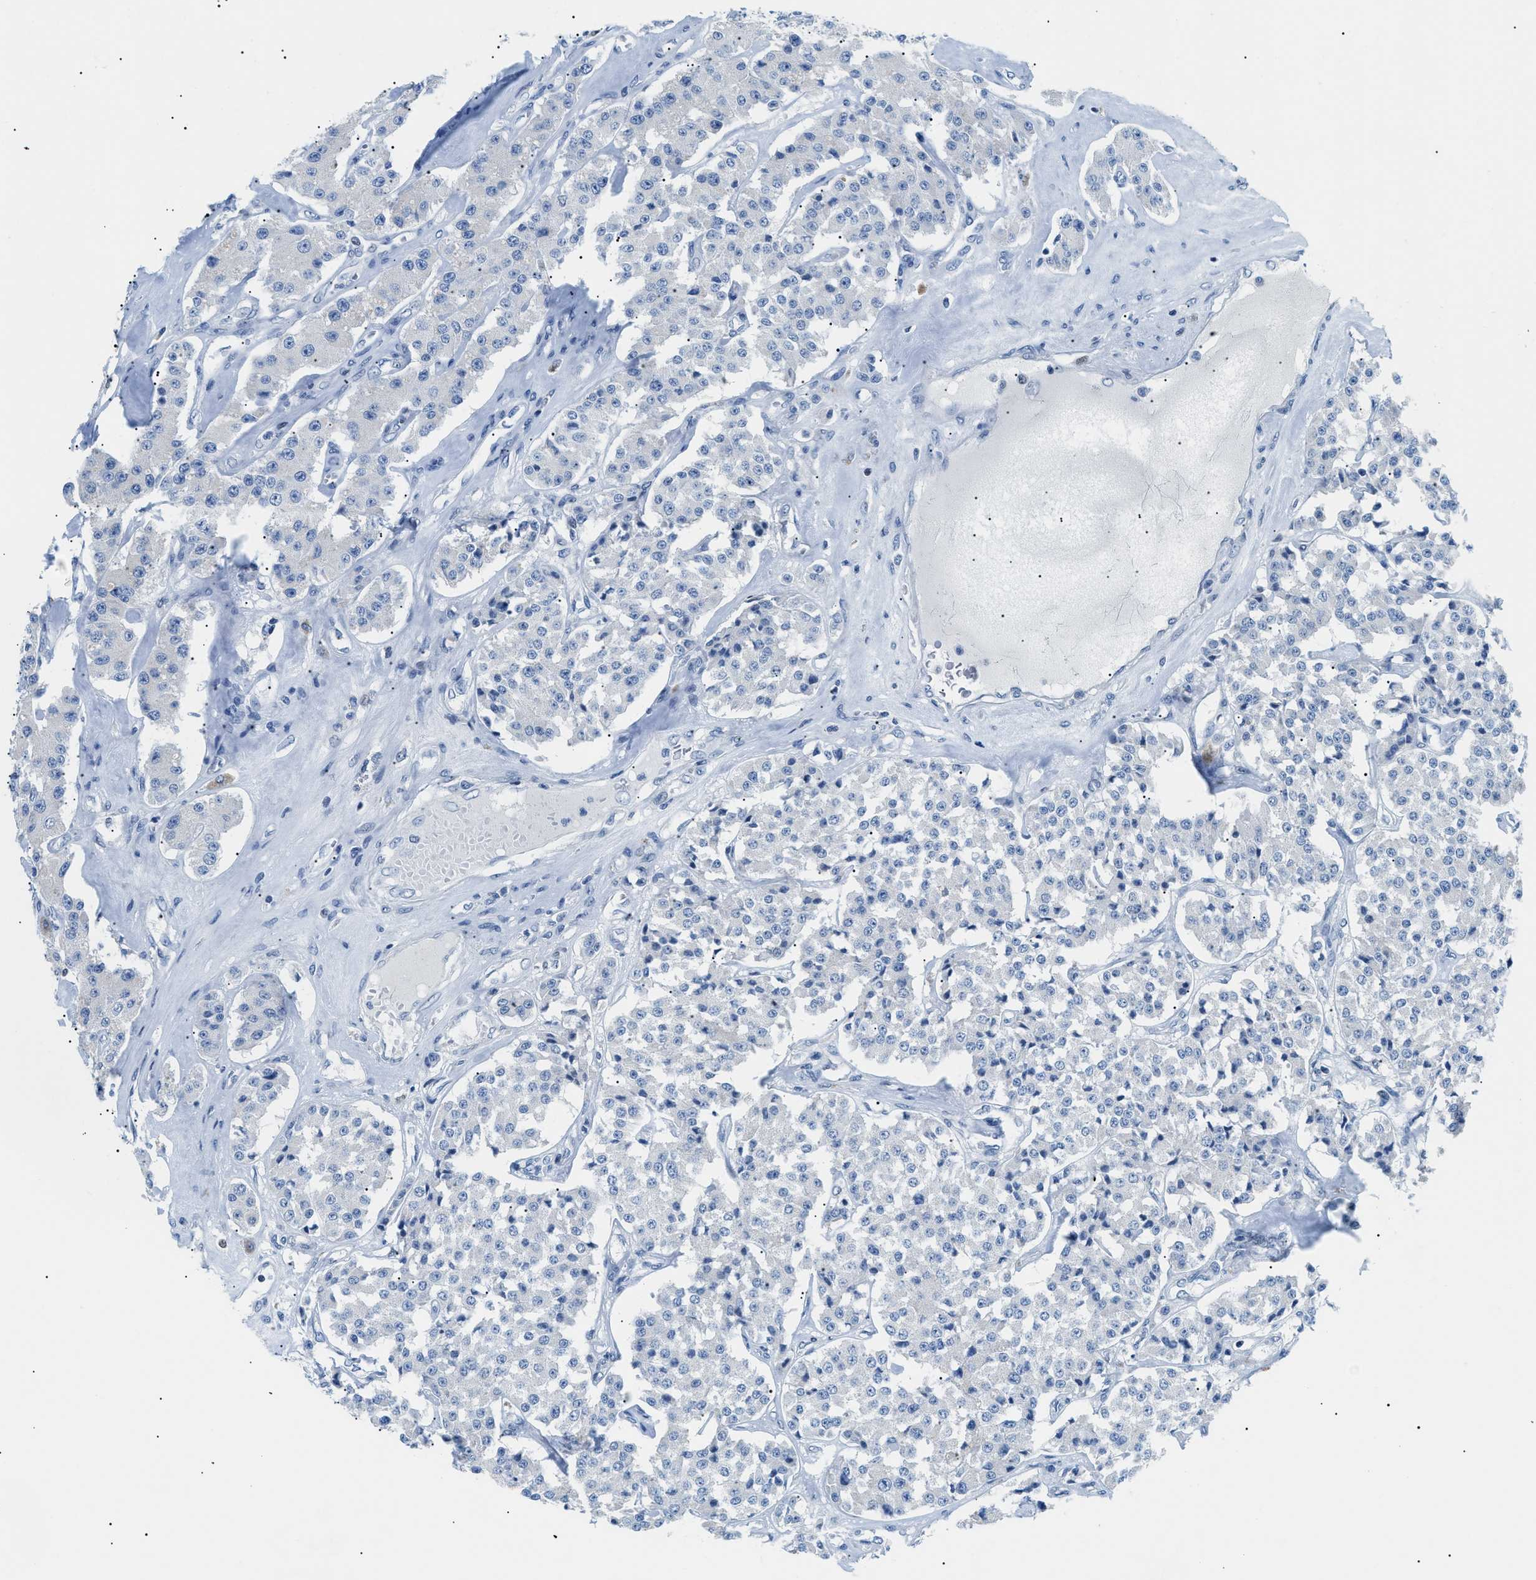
{"staining": {"intensity": "negative", "quantity": "none", "location": "none"}, "tissue": "carcinoid", "cell_type": "Tumor cells", "image_type": "cancer", "snomed": [{"axis": "morphology", "description": "Carcinoid, malignant, NOS"}, {"axis": "topography", "description": "Pancreas"}], "caption": "Carcinoid (malignant) was stained to show a protein in brown. There is no significant staining in tumor cells.", "gene": "SMARCC1", "patient": {"sex": "male", "age": 41}}